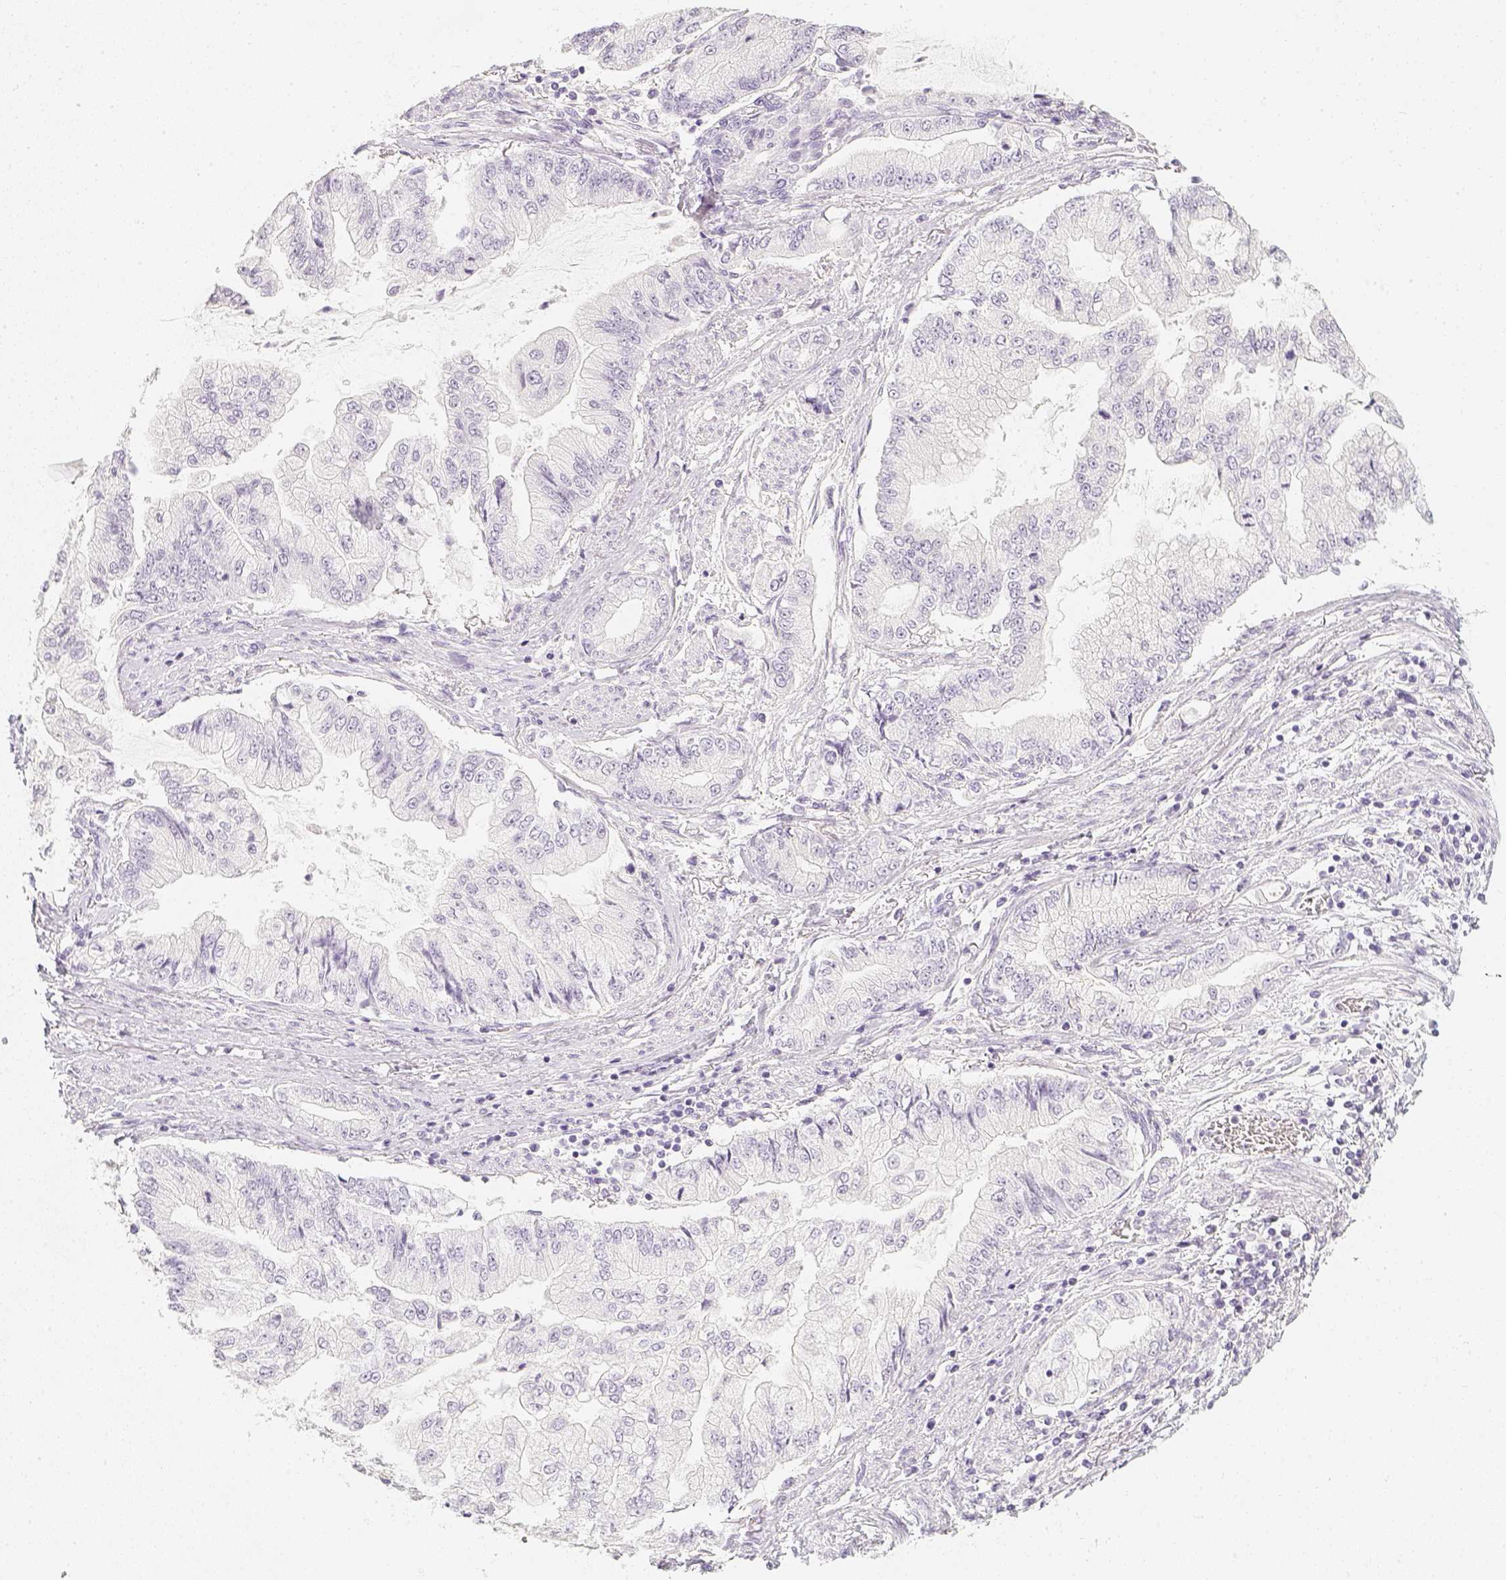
{"staining": {"intensity": "negative", "quantity": "none", "location": "none"}, "tissue": "stomach cancer", "cell_type": "Tumor cells", "image_type": "cancer", "snomed": [{"axis": "morphology", "description": "Adenocarcinoma, NOS"}, {"axis": "topography", "description": "Stomach, upper"}], "caption": "Tumor cells are negative for brown protein staining in stomach cancer.", "gene": "SLC18A1", "patient": {"sex": "female", "age": 74}}